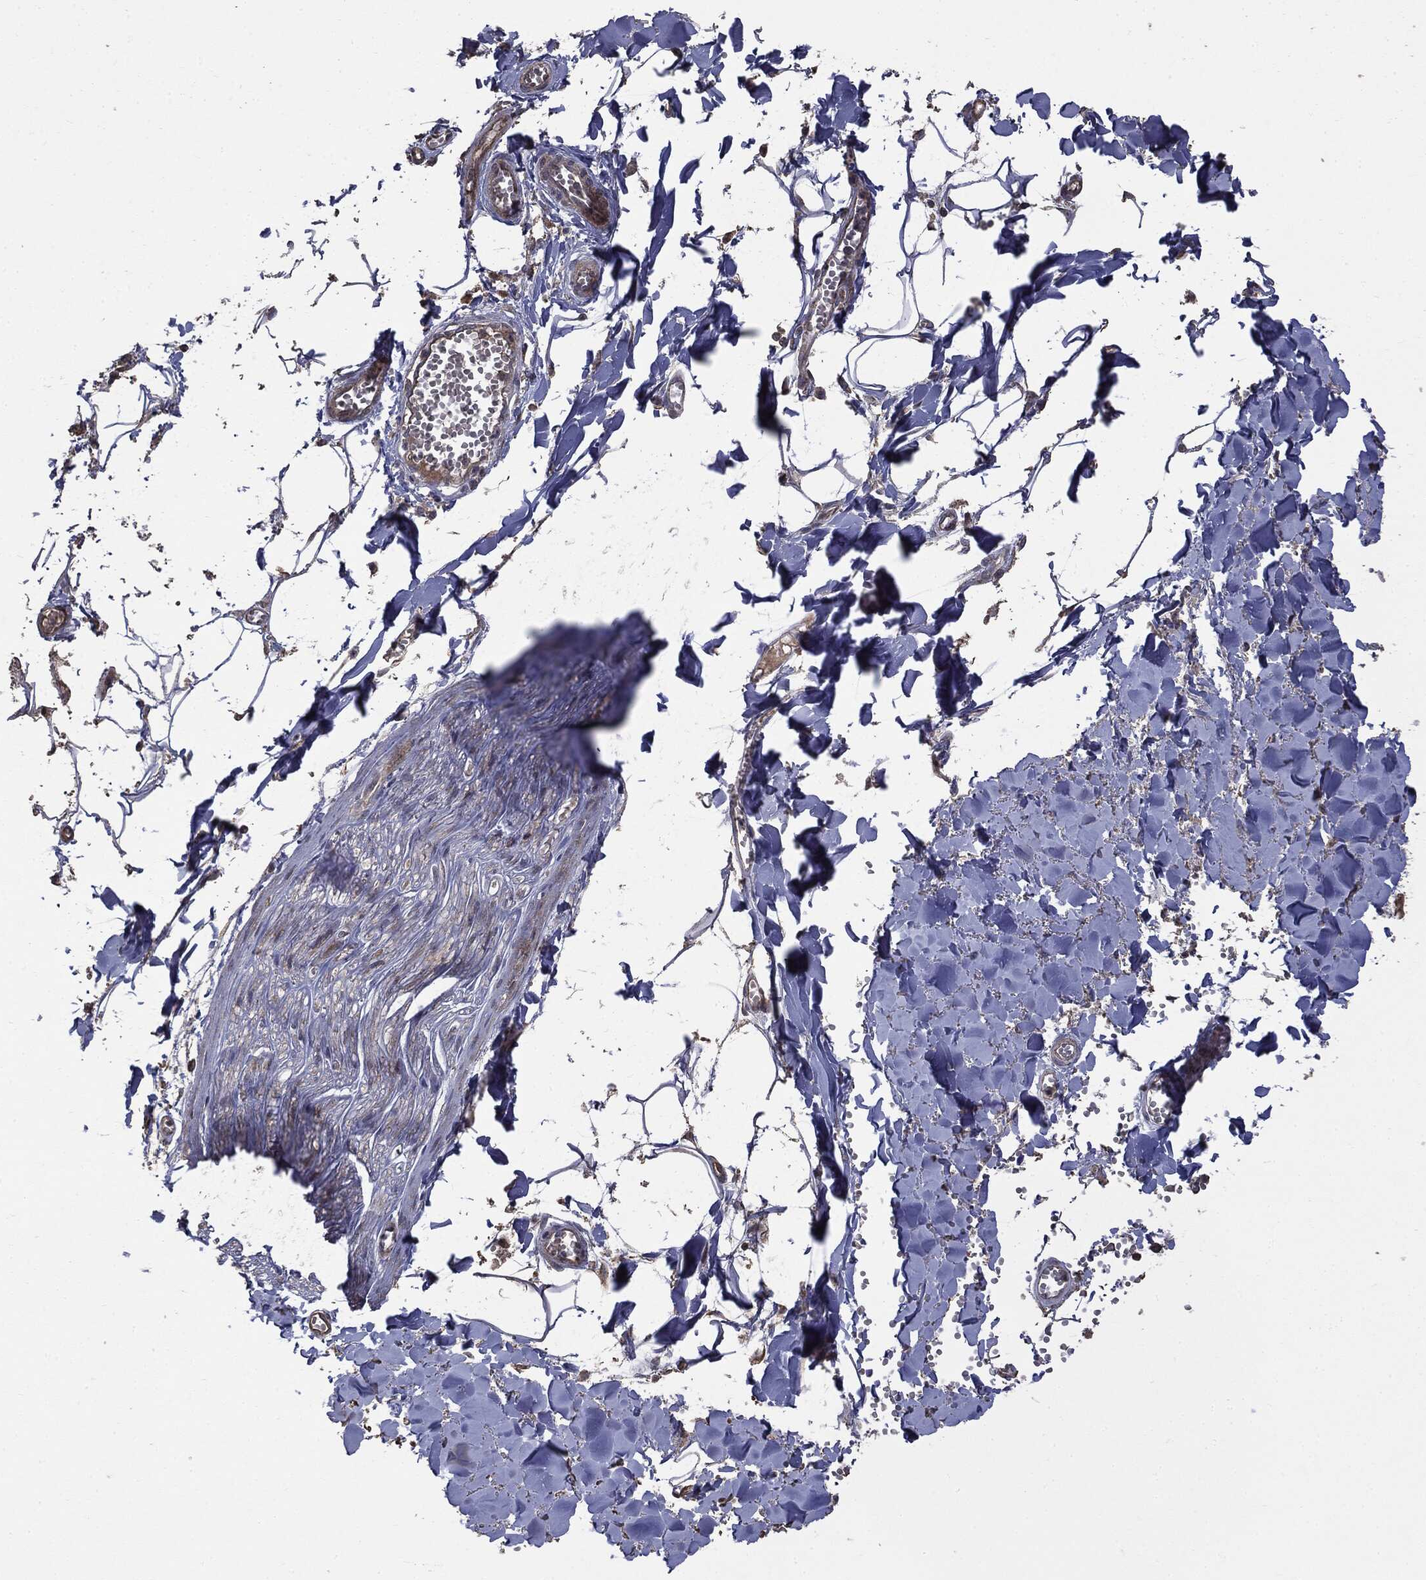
{"staining": {"intensity": "negative", "quantity": "none", "location": "none"}, "tissue": "soft tissue", "cell_type": "Fibroblasts", "image_type": "normal", "snomed": [{"axis": "morphology", "description": "Normal tissue, NOS"}, {"axis": "morphology", "description": "Squamous cell carcinoma, NOS"}, {"axis": "topography", "description": "Cartilage tissue"}, {"axis": "topography", "description": "Lung"}], "caption": "DAB immunohistochemical staining of benign soft tissue exhibits no significant staining in fibroblasts. The staining was performed using DAB (3,3'-diaminobenzidine) to visualize the protein expression in brown, while the nuclei were stained in blue with hematoxylin (Magnification: 20x).", "gene": "MTOR", "patient": {"sex": "male", "age": 66}}